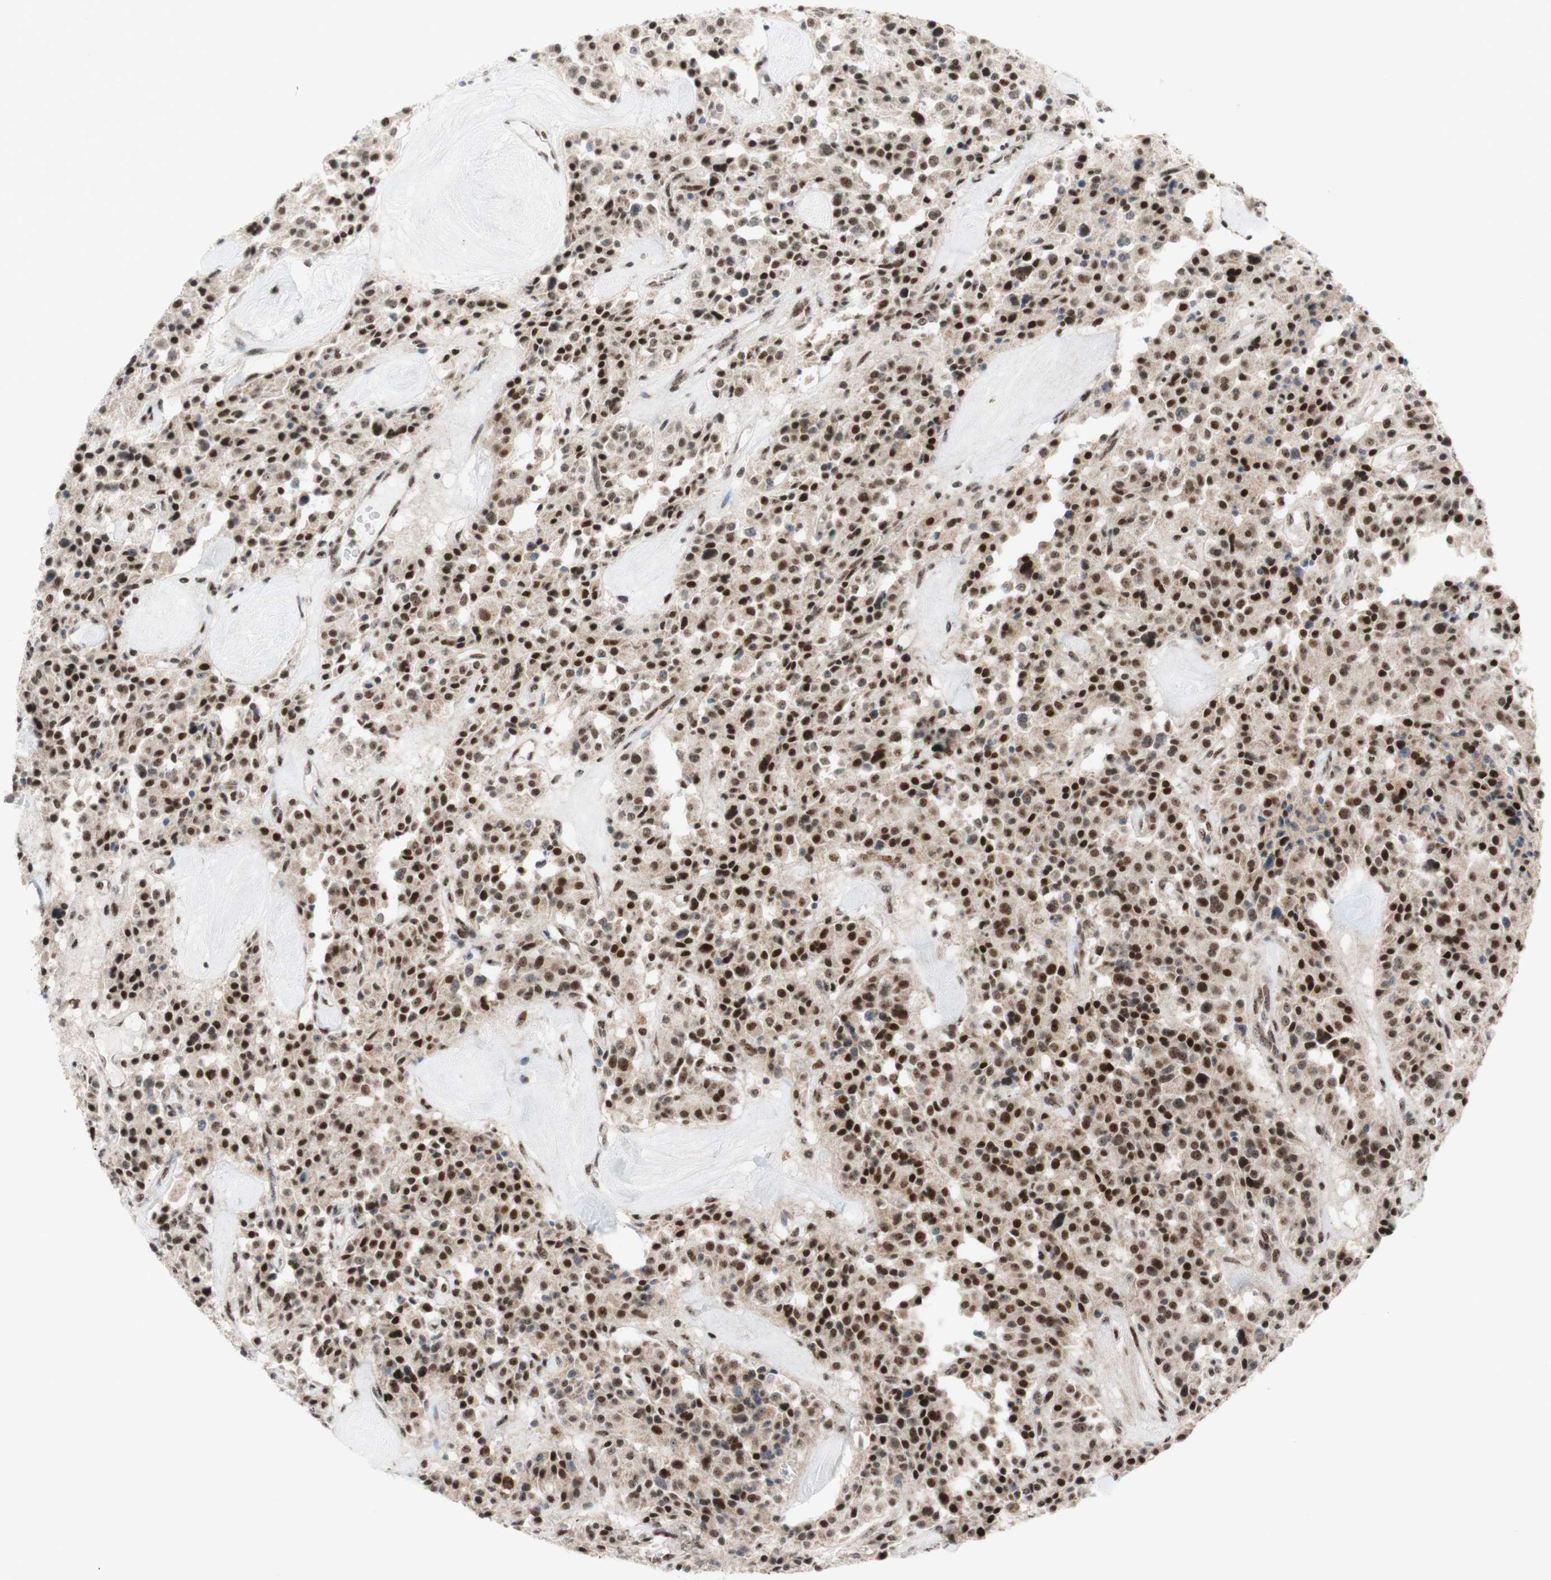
{"staining": {"intensity": "strong", "quantity": ">75%", "location": "nuclear"}, "tissue": "carcinoid", "cell_type": "Tumor cells", "image_type": "cancer", "snomed": [{"axis": "morphology", "description": "Carcinoid, malignant, NOS"}, {"axis": "topography", "description": "Lung"}], "caption": "An immunohistochemistry histopathology image of neoplastic tissue is shown. Protein staining in brown highlights strong nuclear positivity in malignant carcinoid within tumor cells.", "gene": "POLR1A", "patient": {"sex": "male", "age": 30}}